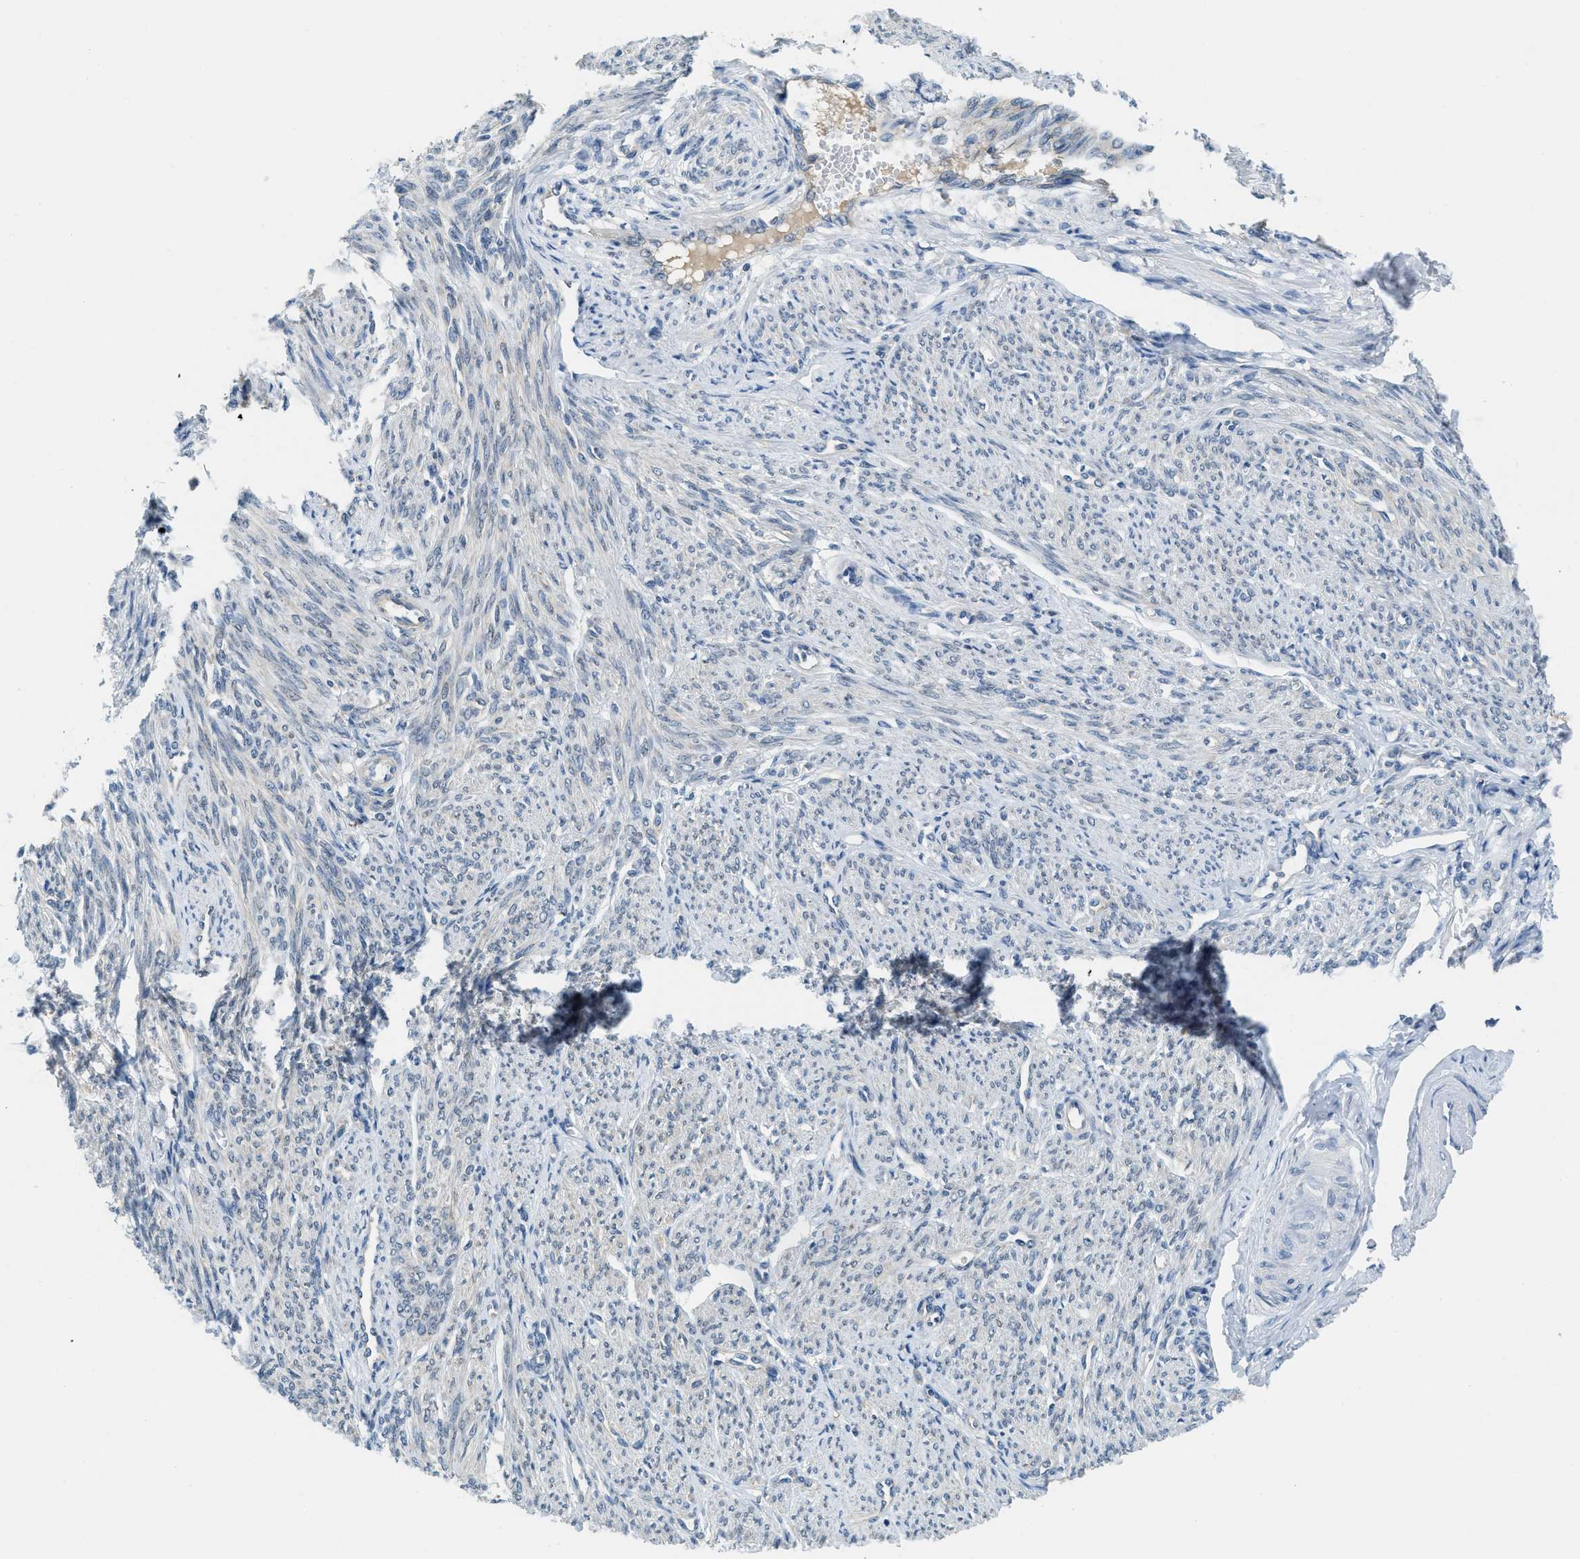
{"staining": {"intensity": "negative", "quantity": "none", "location": "none"}, "tissue": "smooth muscle", "cell_type": "Smooth muscle cells", "image_type": "normal", "snomed": [{"axis": "morphology", "description": "Normal tissue, NOS"}, {"axis": "topography", "description": "Smooth muscle"}], "caption": "Normal smooth muscle was stained to show a protein in brown. There is no significant expression in smooth muscle cells.", "gene": "BCAP31", "patient": {"sex": "female", "age": 65}}